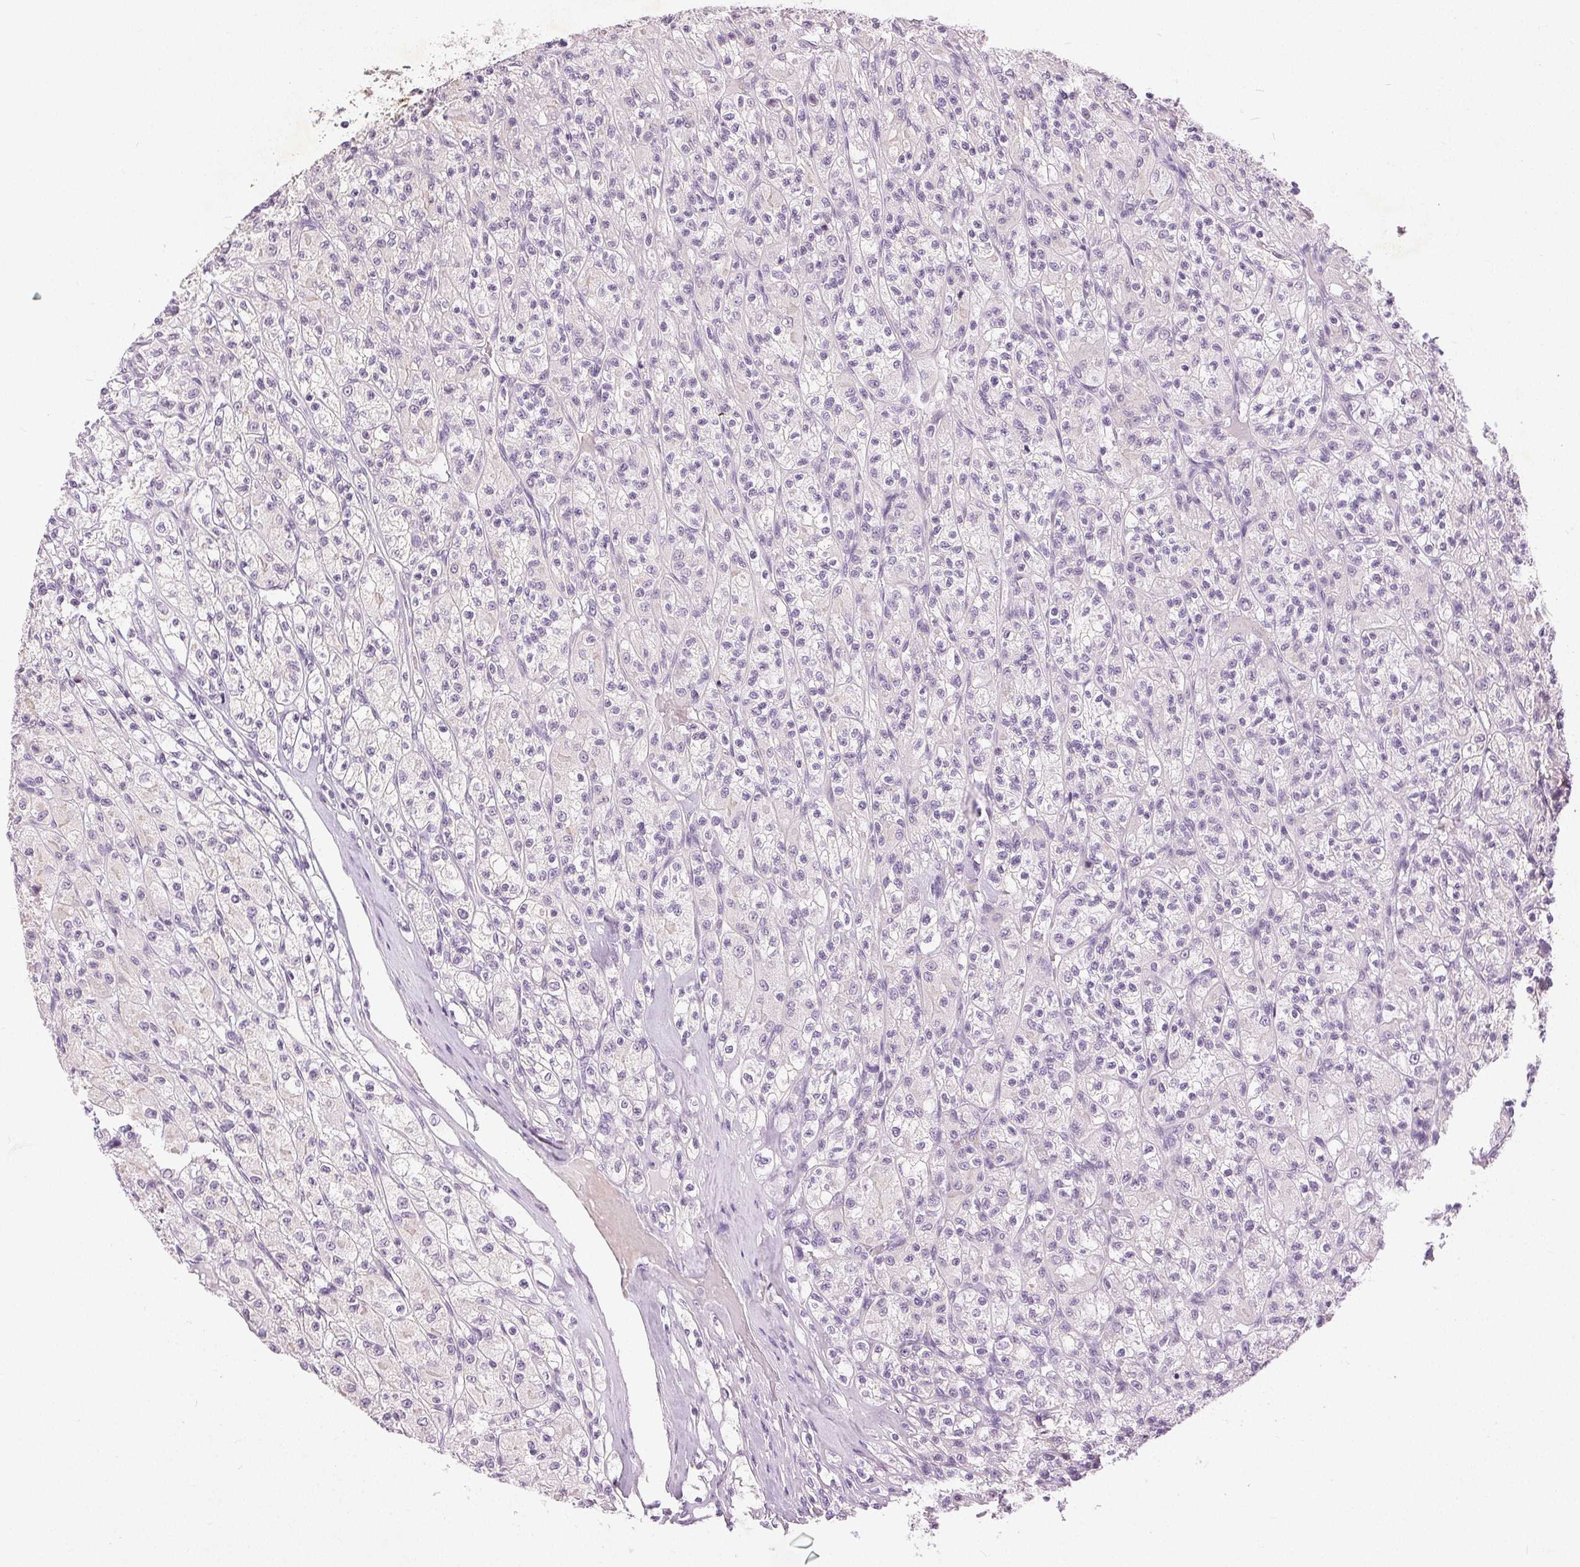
{"staining": {"intensity": "negative", "quantity": "none", "location": "none"}, "tissue": "renal cancer", "cell_type": "Tumor cells", "image_type": "cancer", "snomed": [{"axis": "morphology", "description": "Adenocarcinoma, NOS"}, {"axis": "topography", "description": "Kidney"}], "caption": "Immunohistochemical staining of renal cancer shows no significant staining in tumor cells.", "gene": "DSG3", "patient": {"sex": "female", "age": 70}}